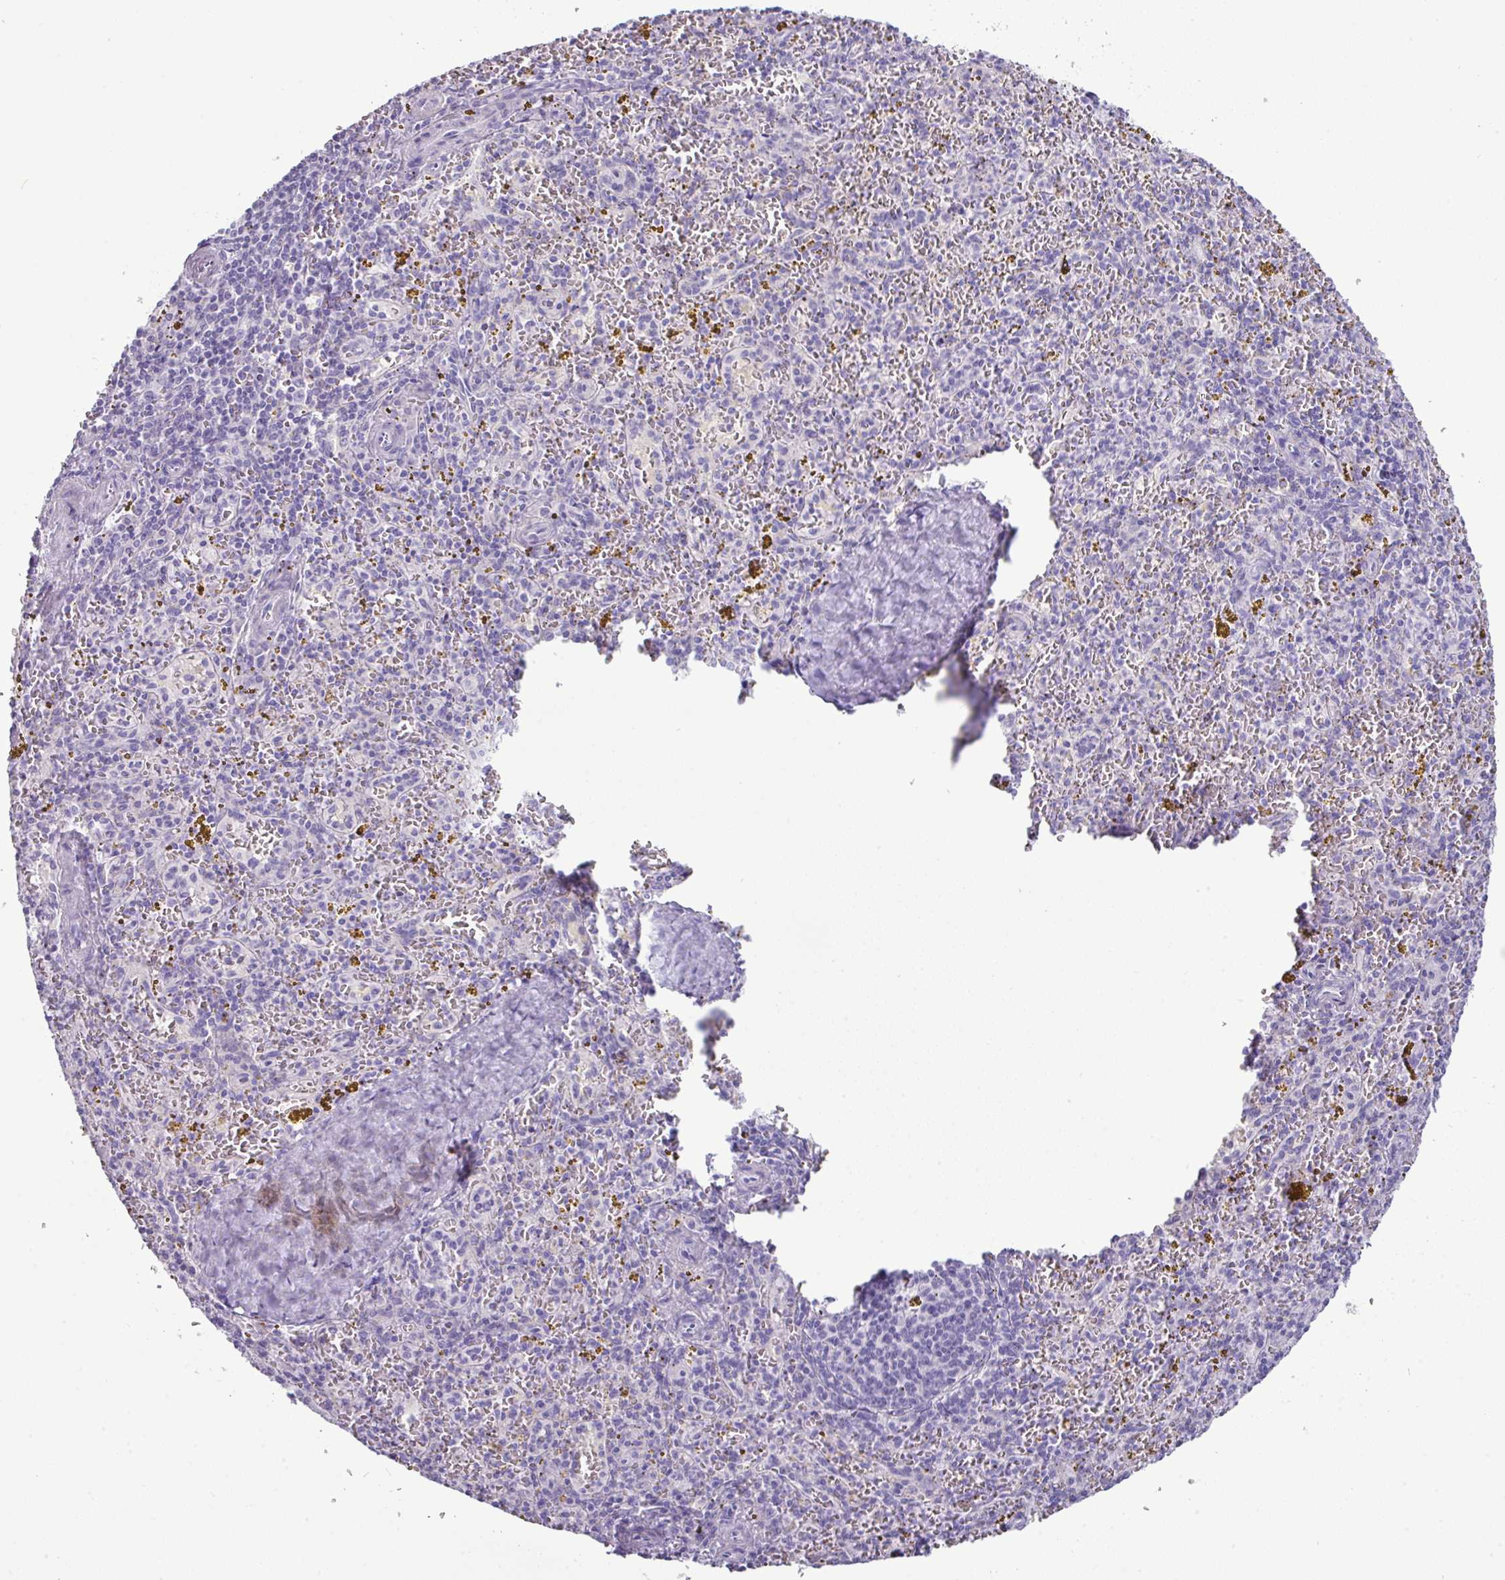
{"staining": {"intensity": "negative", "quantity": "none", "location": "none"}, "tissue": "spleen", "cell_type": "Cells in red pulp", "image_type": "normal", "snomed": [{"axis": "morphology", "description": "Normal tissue, NOS"}, {"axis": "topography", "description": "Spleen"}], "caption": "There is no significant positivity in cells in red pulp of spleen. Nuclei are stained in blue.", "gene": "GSTA1", "patient": {"sex": "male", "age": 57}}